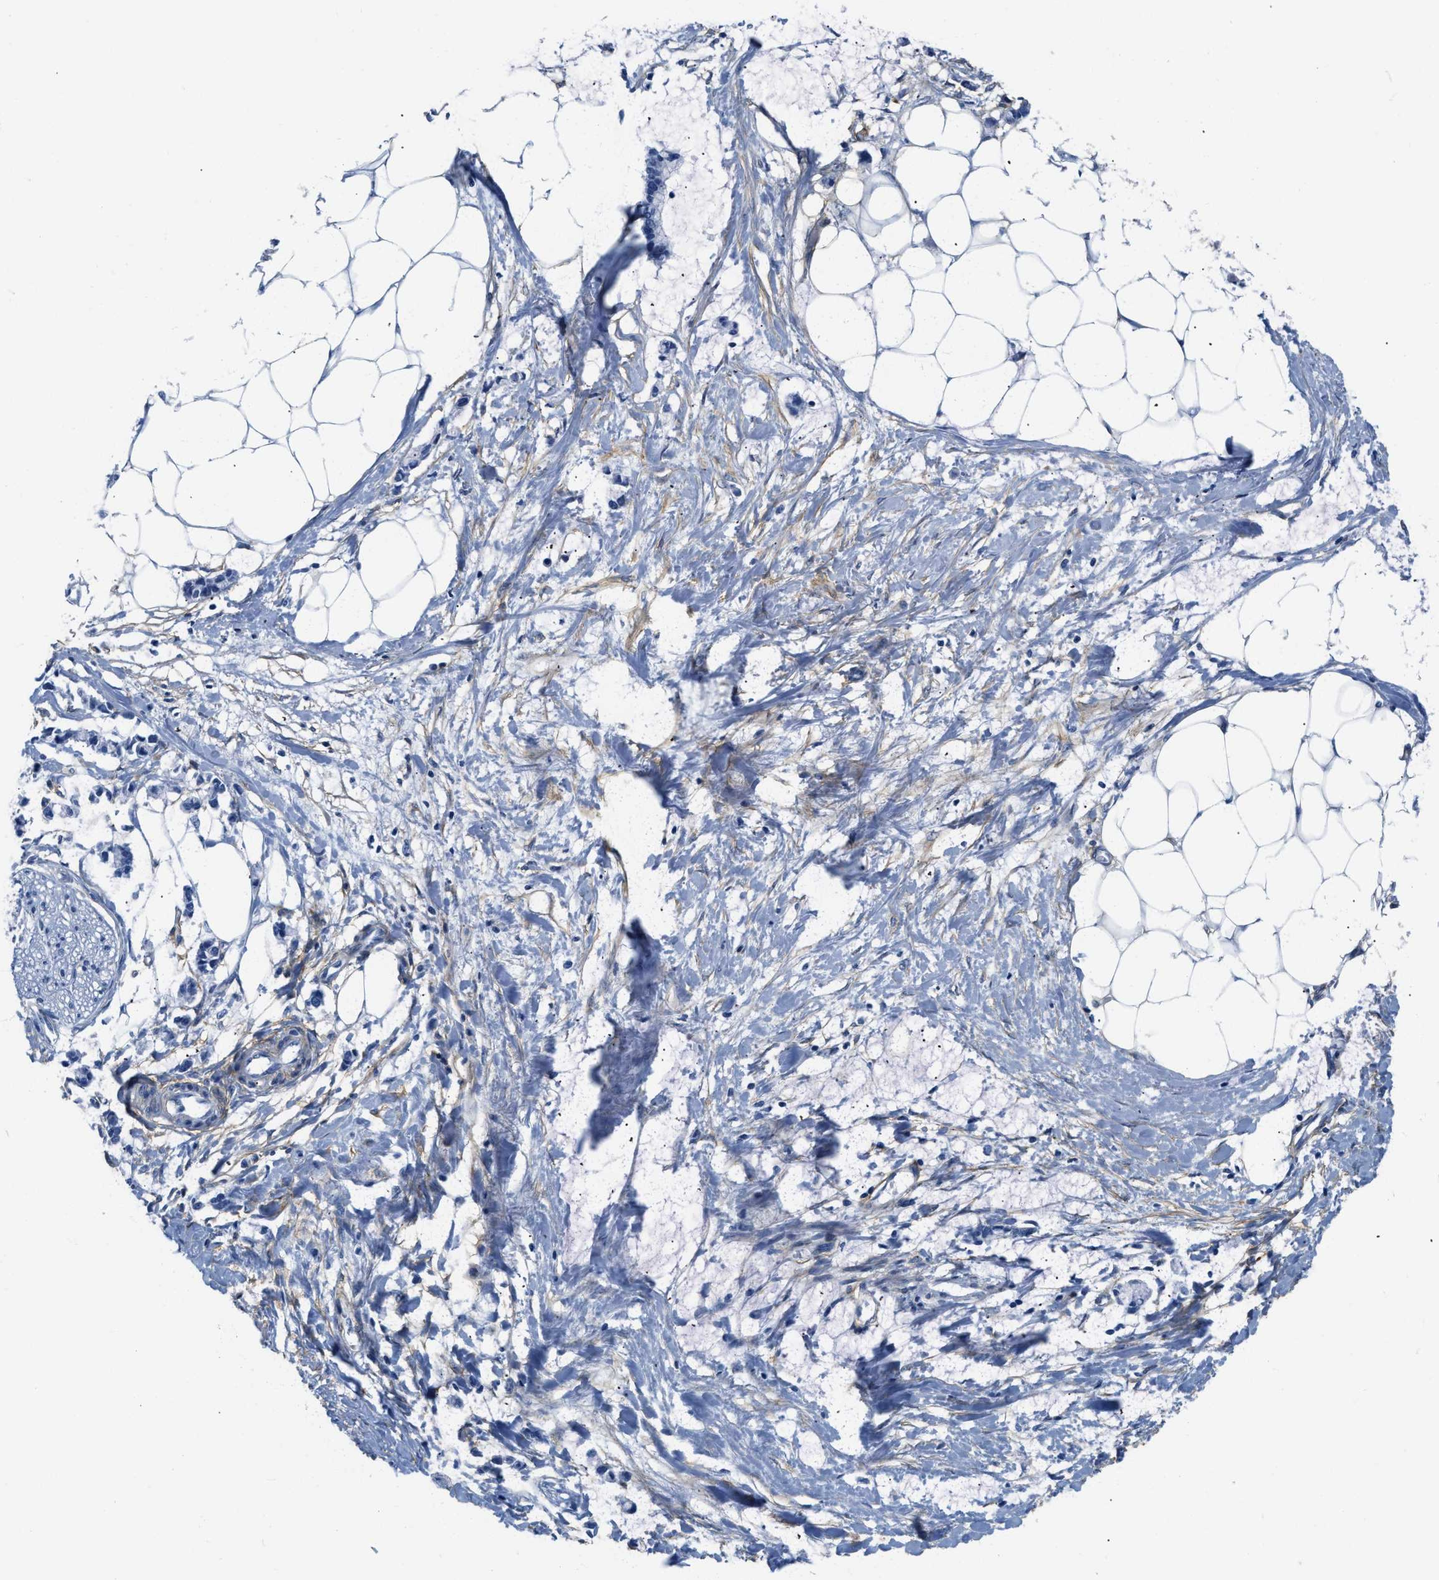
{"staining": {"intensity": "negative", "quantity": "none", "location": "none"}, "tissue": "adipose tissue", "cell_type": "Adipocytes", "image_type": "normal", "snomed": [{"axis": "morphology", "description": "Normal tissue, NOS"}, {"axis": "morphology", "description": "Adenocarcinoma, NOS"}, {"axis": "topography", "description": "Colon"}, {"axis": "topography", "description": "Peripheral nerve tissue"}], "caption": "Immunohistochemical staining of unremarkable adipose tissue reveals no significant expression in adipocytes. (Immunohistochemistry, brightfield microscopy, high magnification).", "gene": "PDGFRB", "patient": {"sex": "male", "age": 14}}